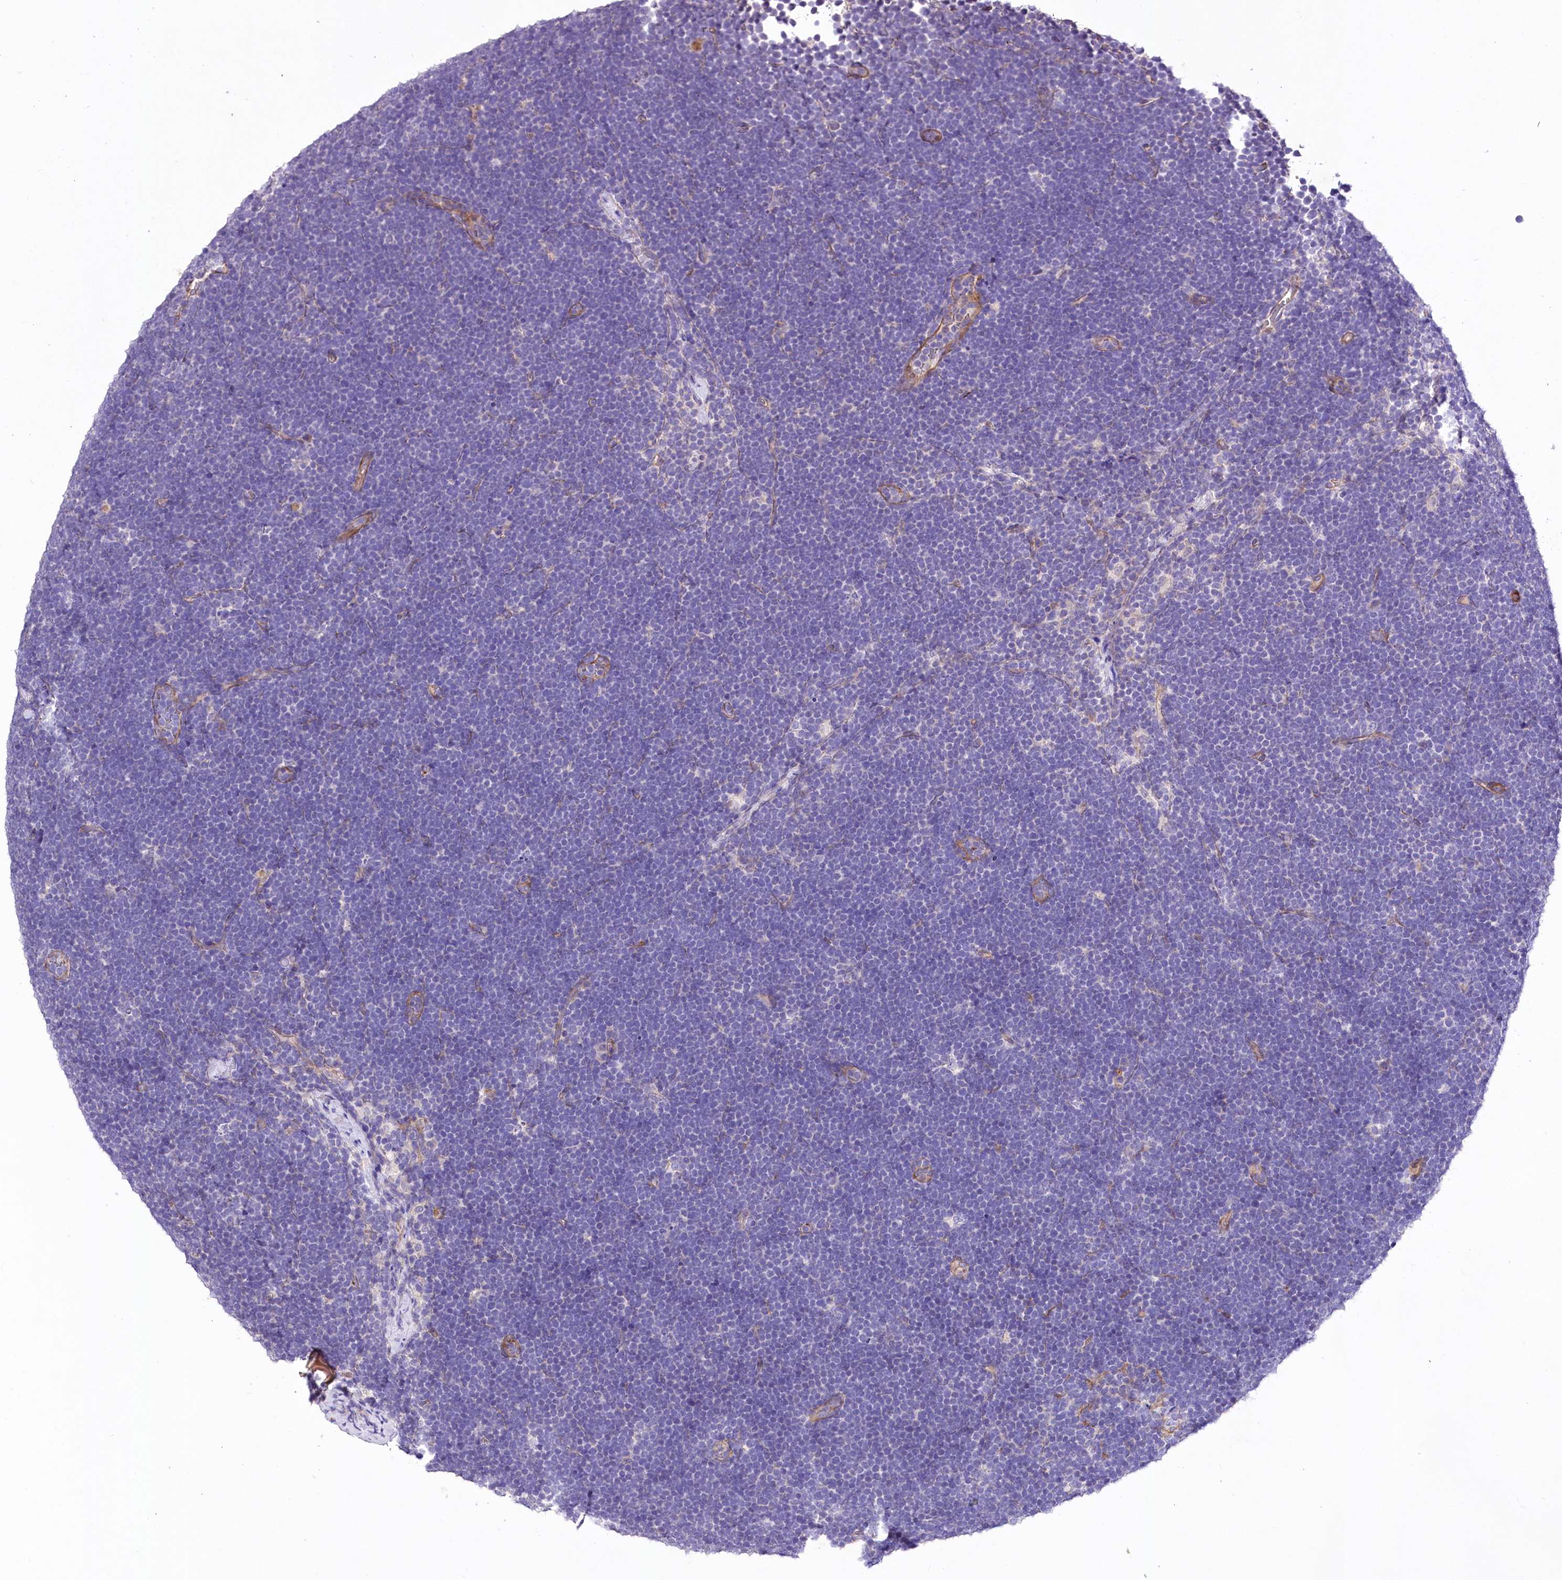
{"staining": {"intensity": "negative", "quantity": "none", "location": "none"}, "tissue": "lymphoma", "cell_type": "Tumor cells", "image_type": "cancer", "snomed": [{"axis": "morphology", "description": "Malignant lymphoma, non-Hodgkin's type, High grade"}, {"axis": "topography", "description": "Lymph node"}], "caption": "The IHC photomicrograph has no significant staining in tumor cells of malignant lymphoma, non-Hodgkin's type (high-grade) tissue.", "gene": "RDH16", "patient": {"sex": "male", "age": 13}}